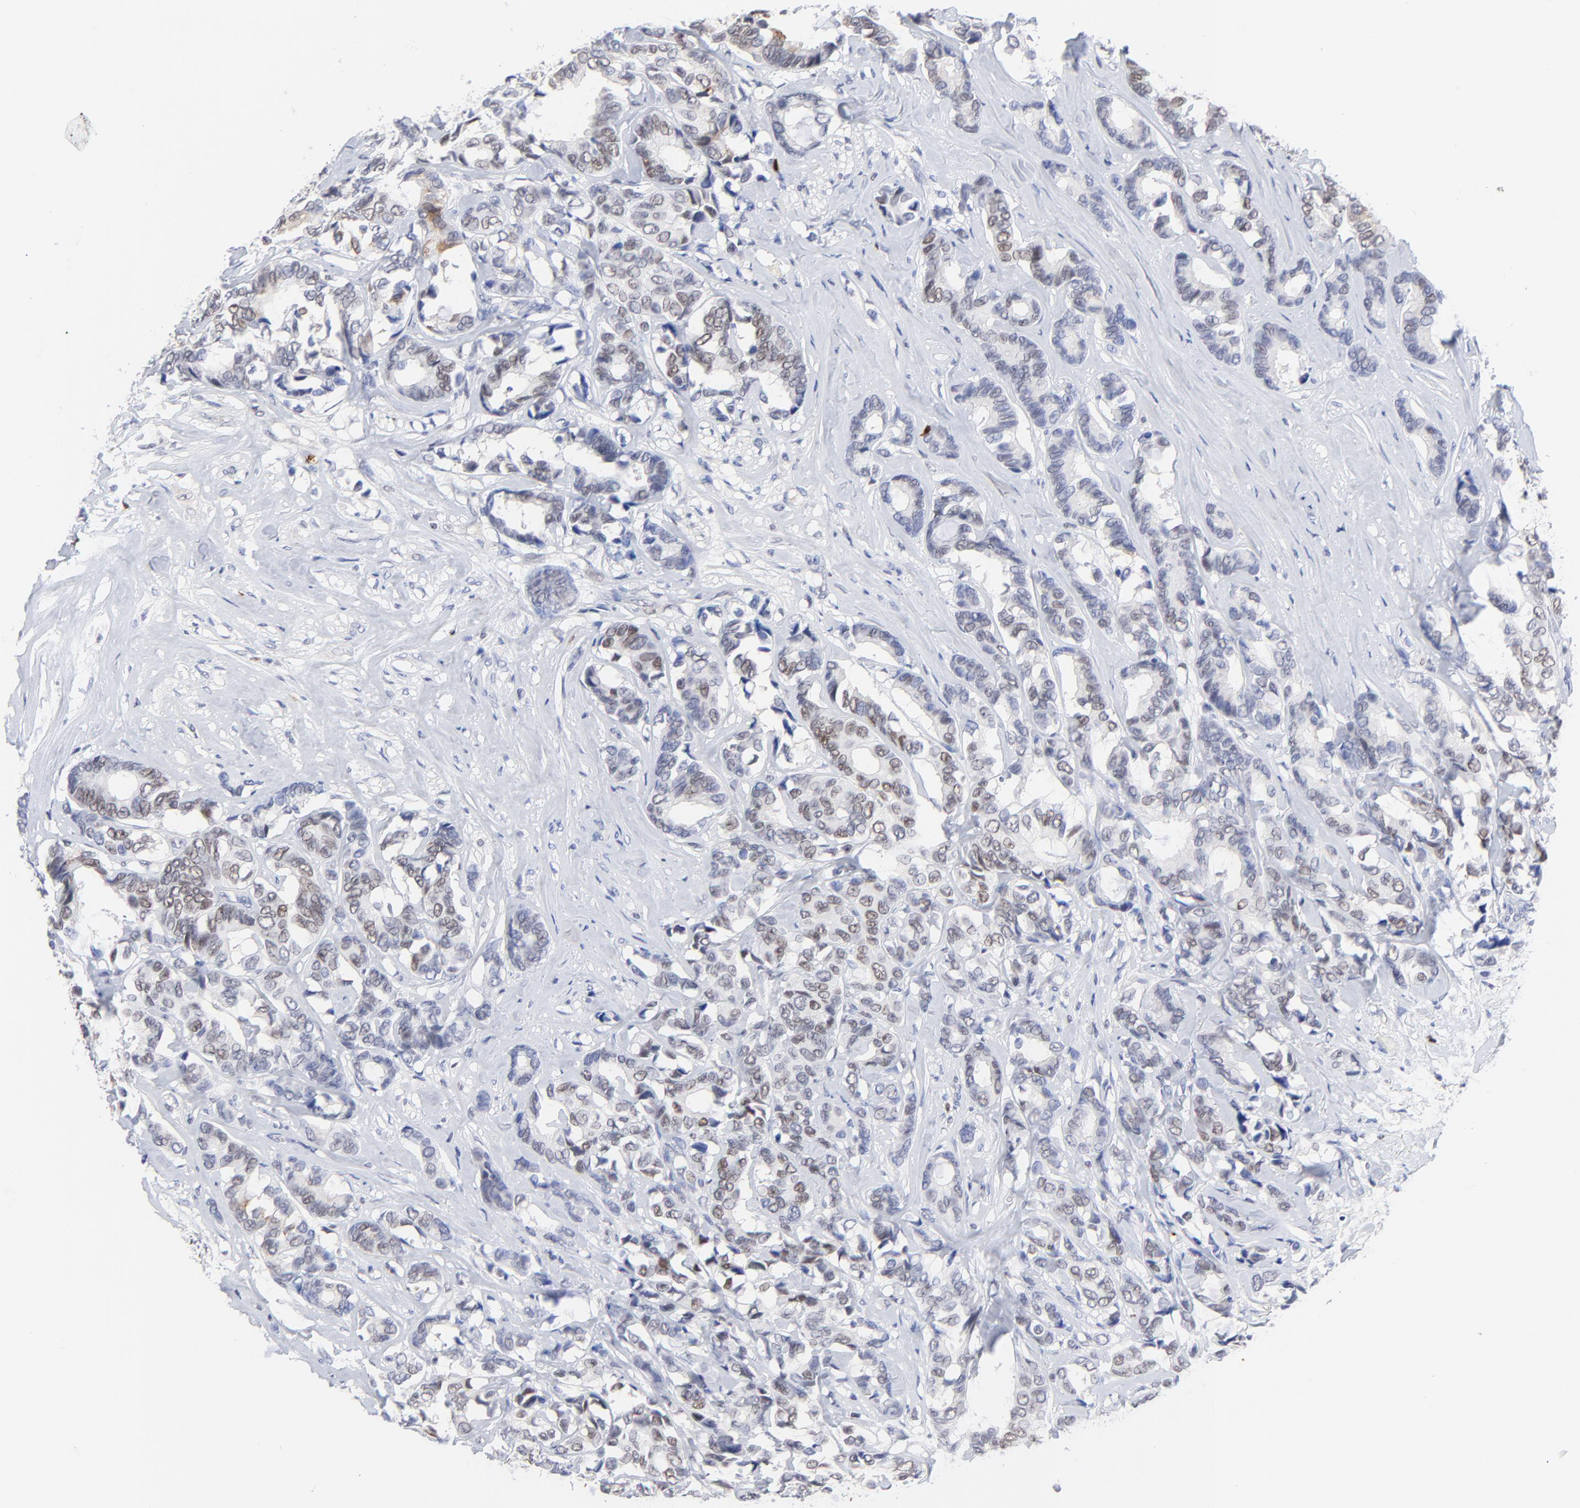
{"staining": {"intensity": "weak", "quantity": "25%-75%", "location": "nuclear"}, "tissue": "breast cancer", "cell_type": "Tumor cells", "image_type": "cancer", "snomed": [{"axis": "morphology", "description": "Duct carcinoma"}, {"axis": "topography", "description": "Breast"}], "caption": "Weak nuclear expression is appreciated in approximately 25%-75% of tumor cells in breast cancer. (brown staining indicates protein expression, while blue staining denotes nuclei).", "gene": "ZAP70", "patient": {"sex": "female", "age": 87}}